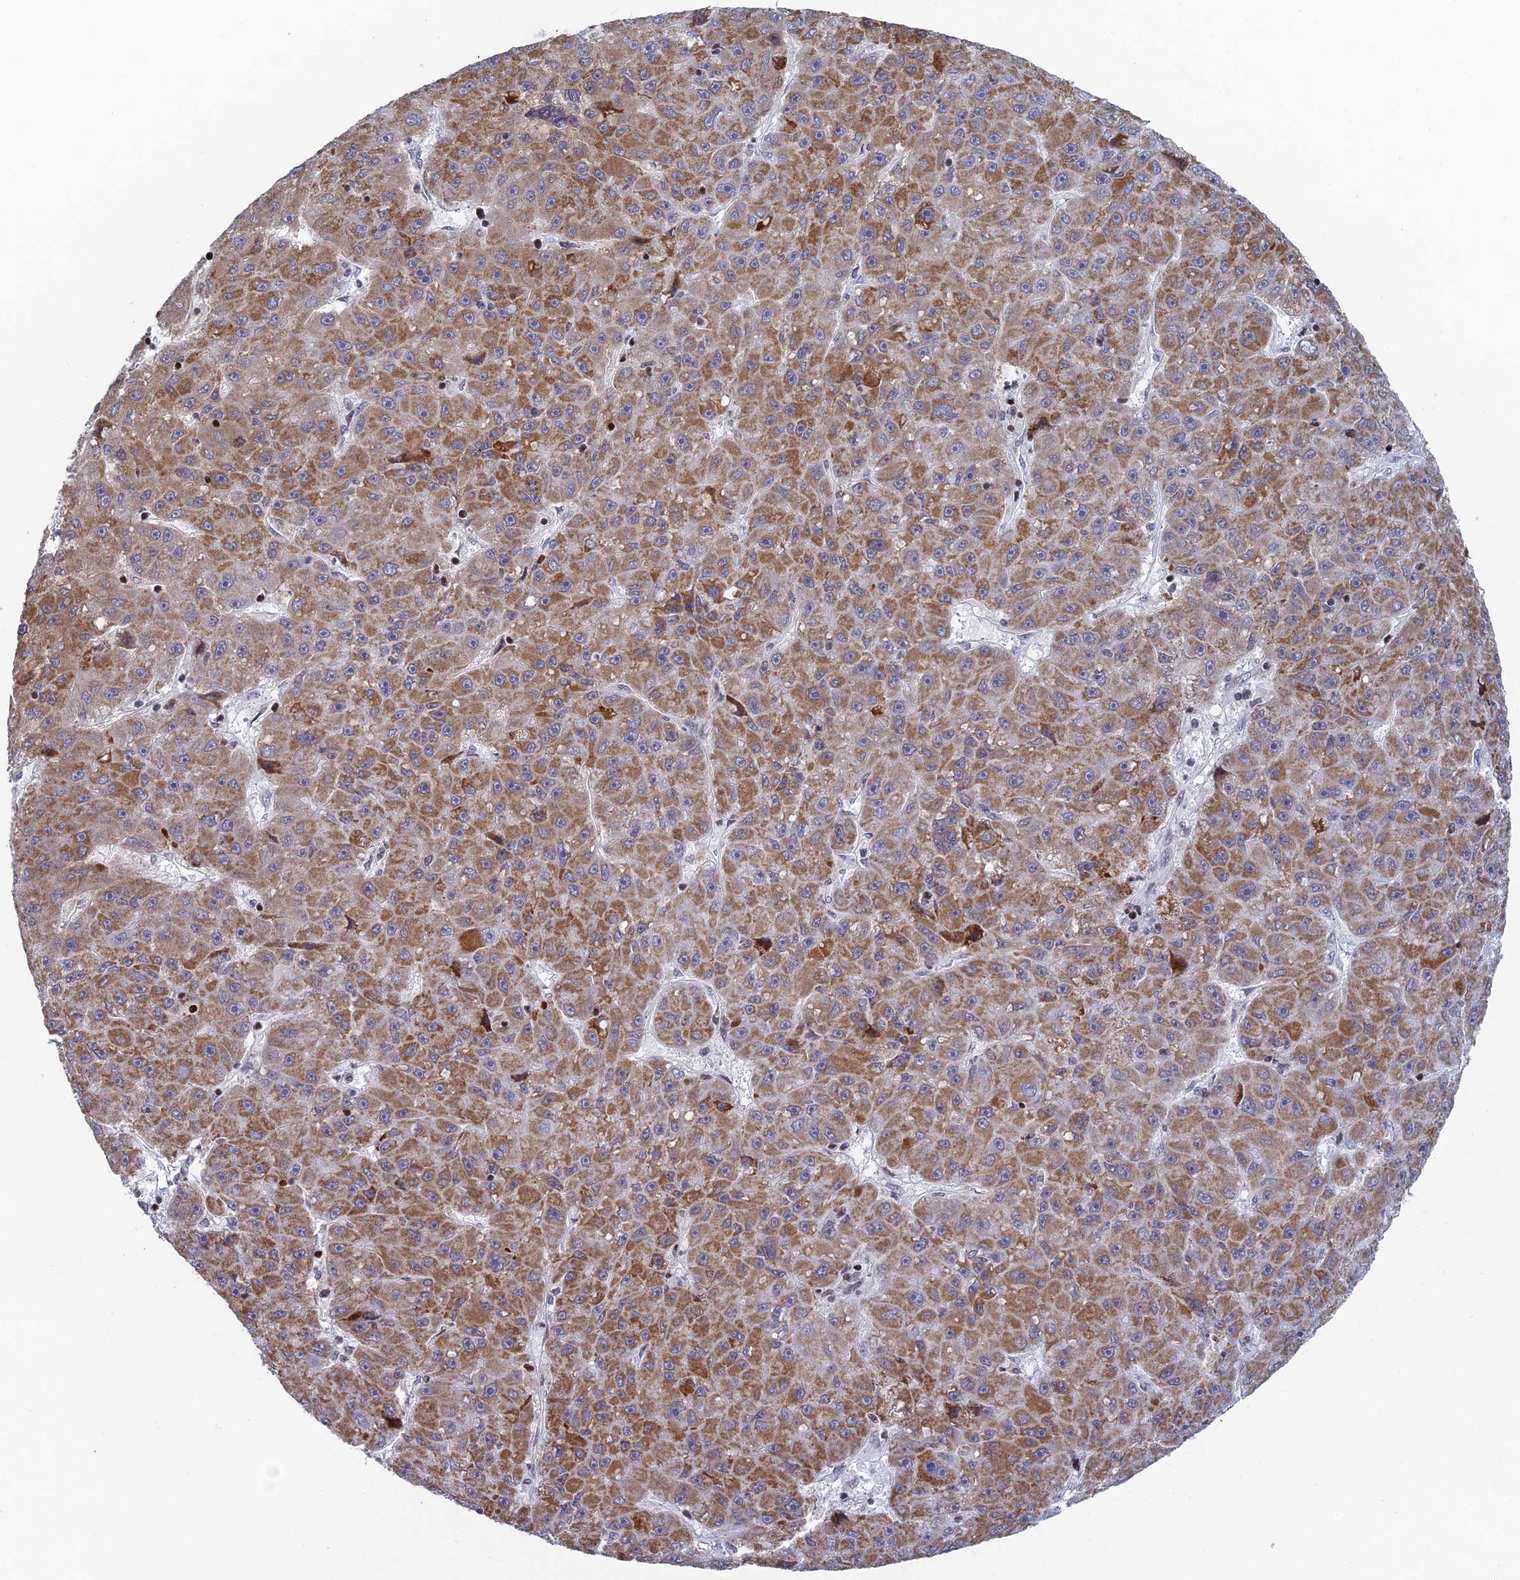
{"staining": {"intensity": "moderate", "quantity": "25%-75%", "location": "cytoplasmic/membranous"}, "tissue": "liver cancer", "cell_type": "Tumor cells", "image_type": "cancer", "snomed": [{"axis": "morphology", "description": "Carcinoma, Hepatocellular, NOS"}, {"axis": "topography", "description": "Liver"}], "caption": "This micrograph exhibits immunohistochemistry staining of human liver cancer (hepatocellular carcinoma), with medium moderate cytoplasmic/membranous positivity in approximately 25%-75% of tumor cells.", "gene": "AFF3", "patient": {"sex": "male", "age": 67}}